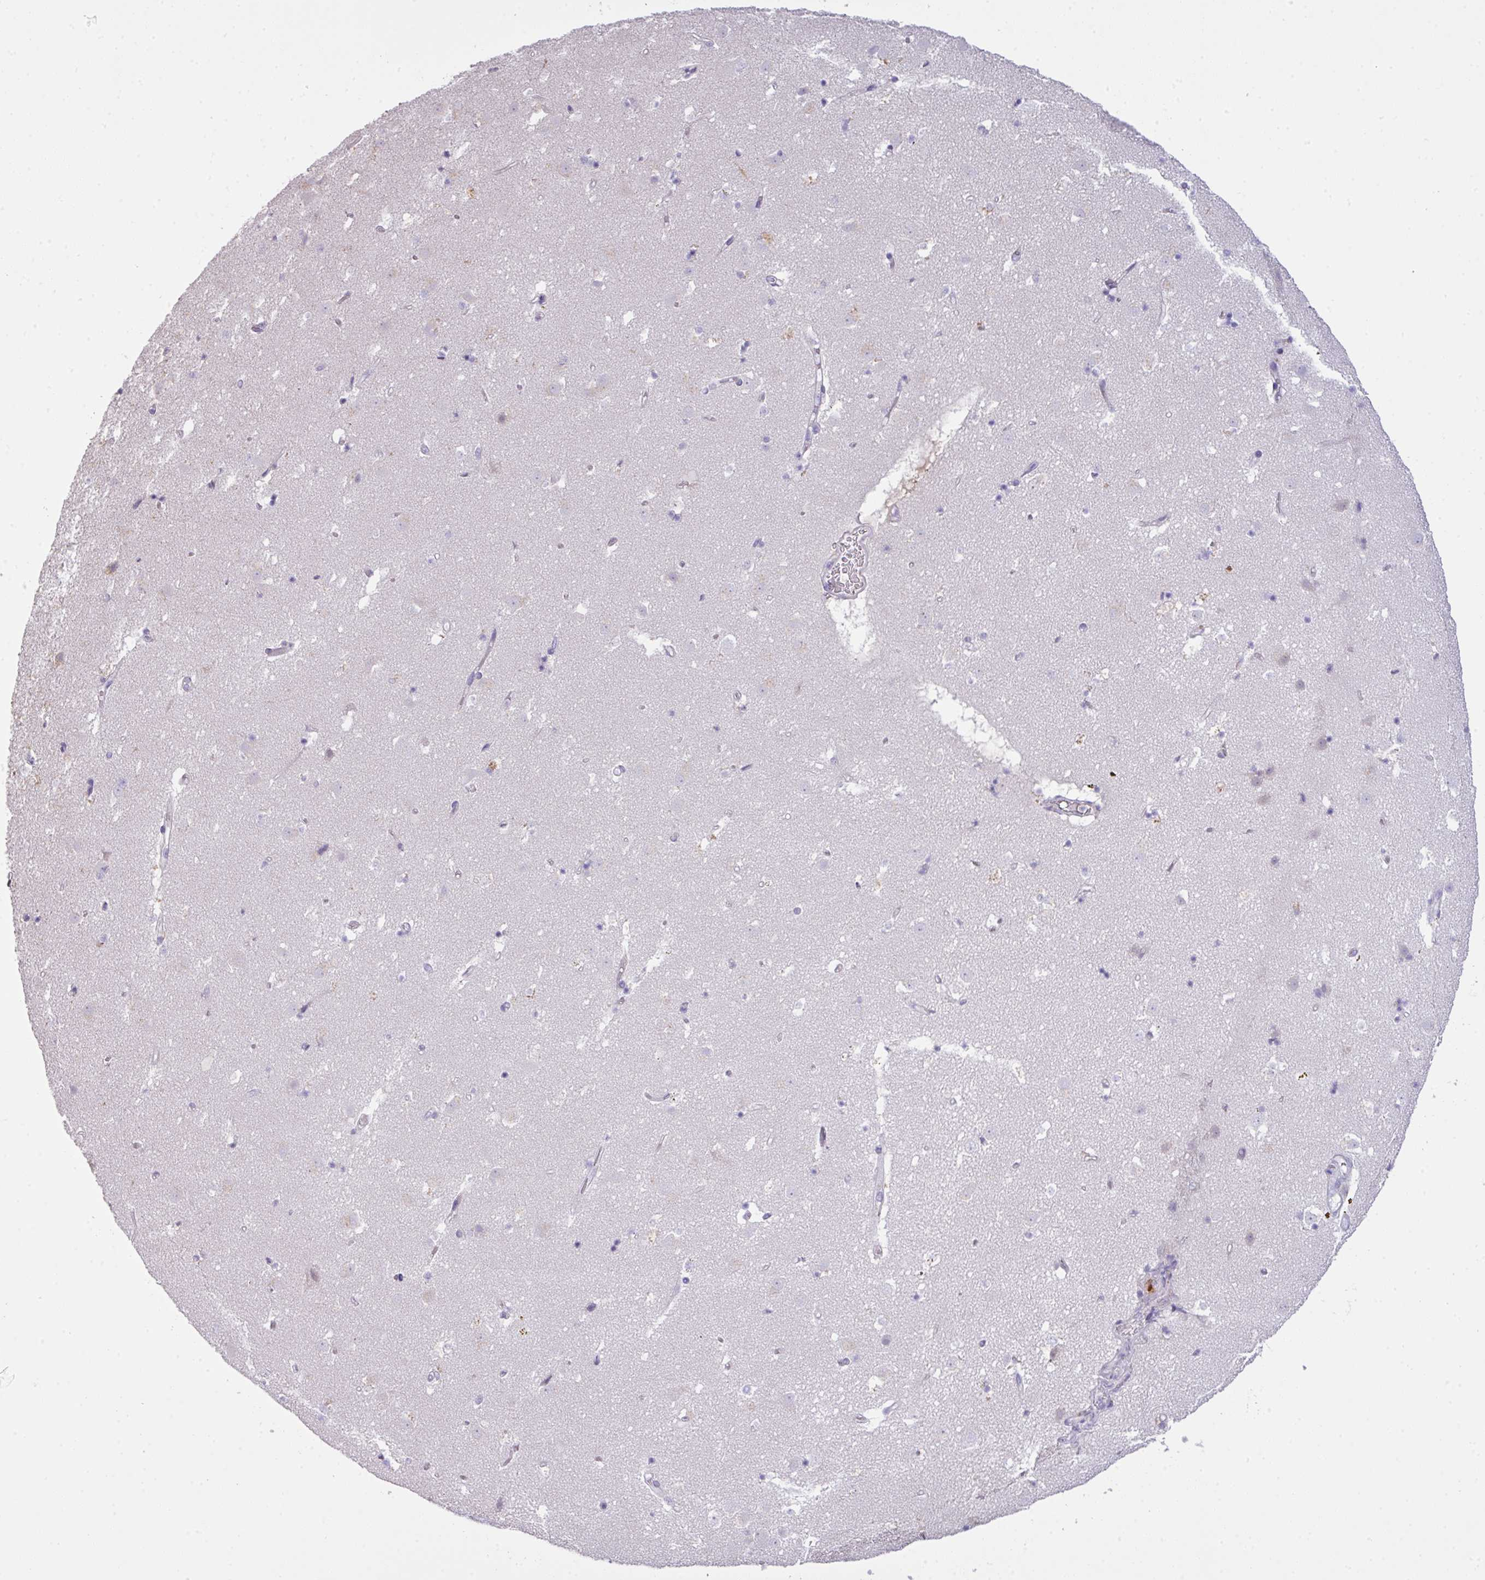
{"staining": {"intensity": "negative", "quantity": "none", "location": "none"}, "tissue": "caudate", "cell_type": "Glial cells", "image_type": "normal", "snomed": [{"axis": "morphology", "description": "Normal tissue, NOS"}, {"axis": "topography", "description": "Lateral ventricle wall"}], "caption": "Glial cells are negative for brown protein staining in normal caudate. Brightfield microscopy of immunohistochemistry stained with DAB (brown) and hematoxylin (blue), captured at high magnification.", "gene": "OR6C6", "patient": {"sex": "male", "age": 58}}